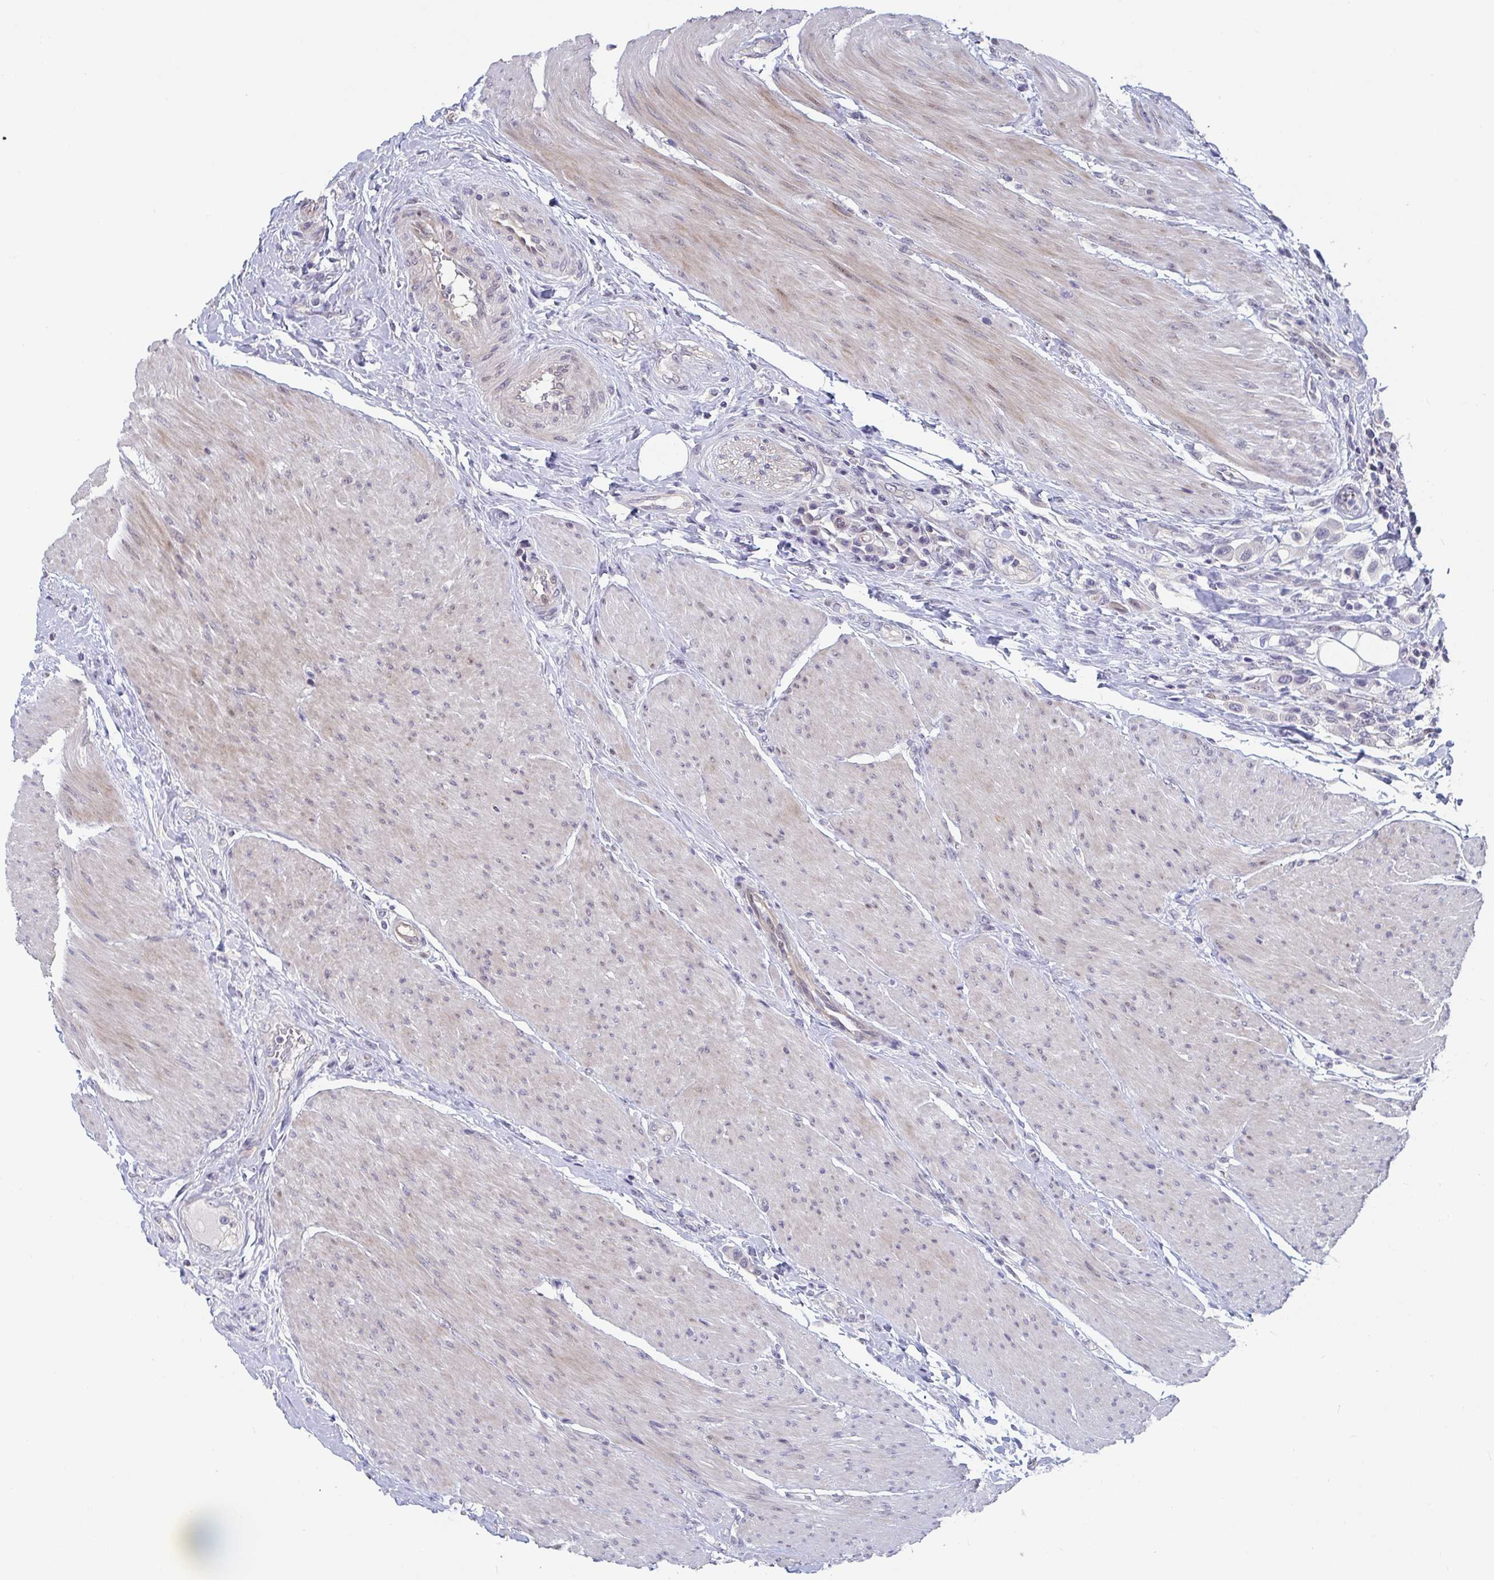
{"staining": {"intensity": "negative", "quantity": "none", "location": "none"}, "tissue": "urothelial cancer", "cell_type": "Tumor cells", "image_type": "cancer", "snomed": [{"axis": "morphology", "description": "Urothelial carcinoma, High grade"}, {"axis": "topography", "description": "Urinary bladder"}], "caption": "The image shows no significant expression in tumor cells of urothelial cancer.", "gene": "FAM156B", "patient": {"sex": "male", "age": 50}}